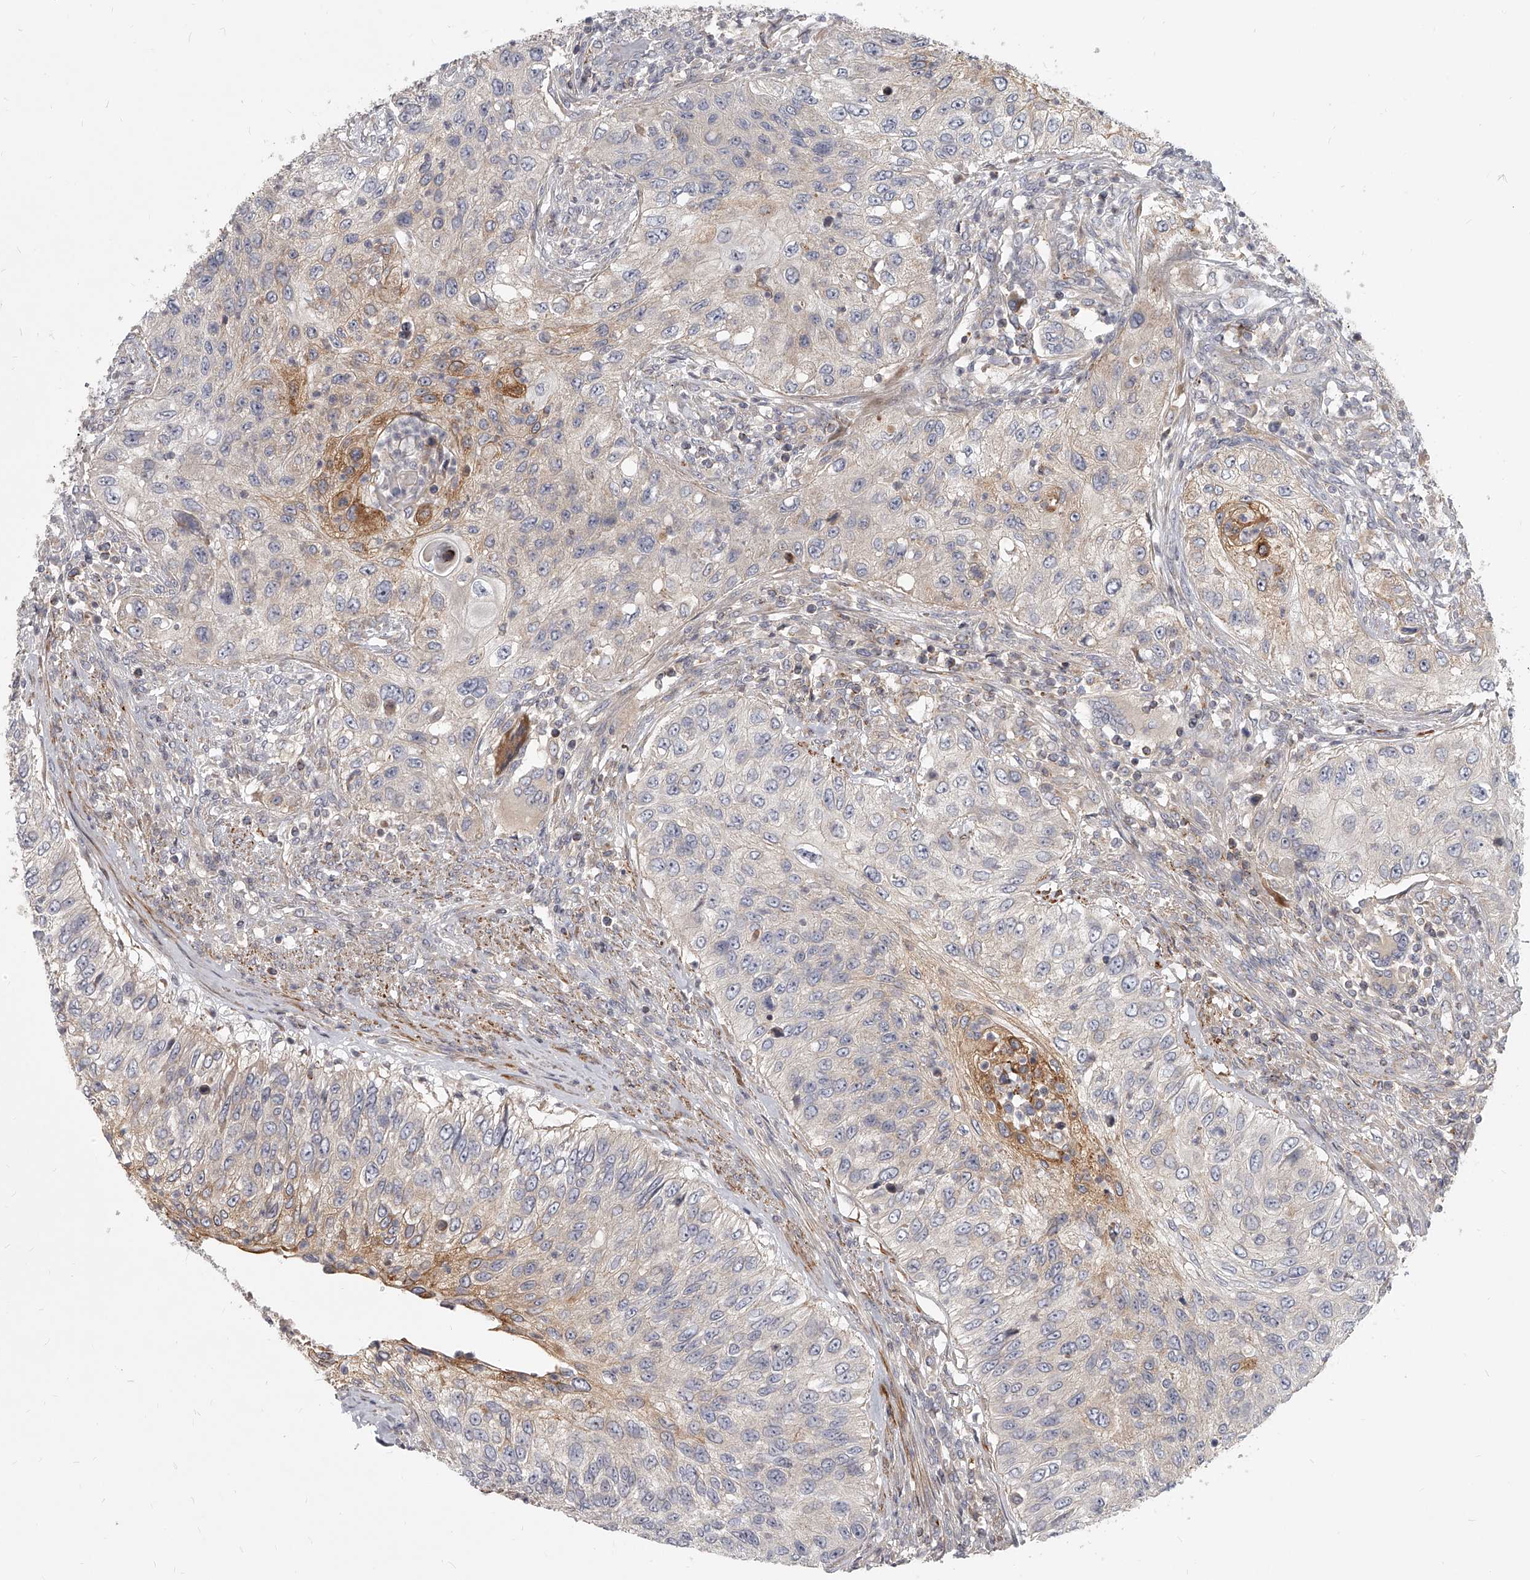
{"staining": {"intensity": "moderate", "quantity": "<25%", "location": "cytoplasmic/membranous"}, "tissue": "urothelial cancer", "cell_type": "Tumor cells", "image_type": "cancer", "snomed": [{"axis": "morphology", "description": "Urothelial carcinoma, High grade"}, {"axis": "topography", "description": "Urinary bladder"}], "caption": "Moderate cytoplasmic/membranous positivity is appreciated in approximately <25% of tumor cells in urothelial cancer.", "gene": "SLC37A1", "patient": {"sex": "female", "age": 60}}